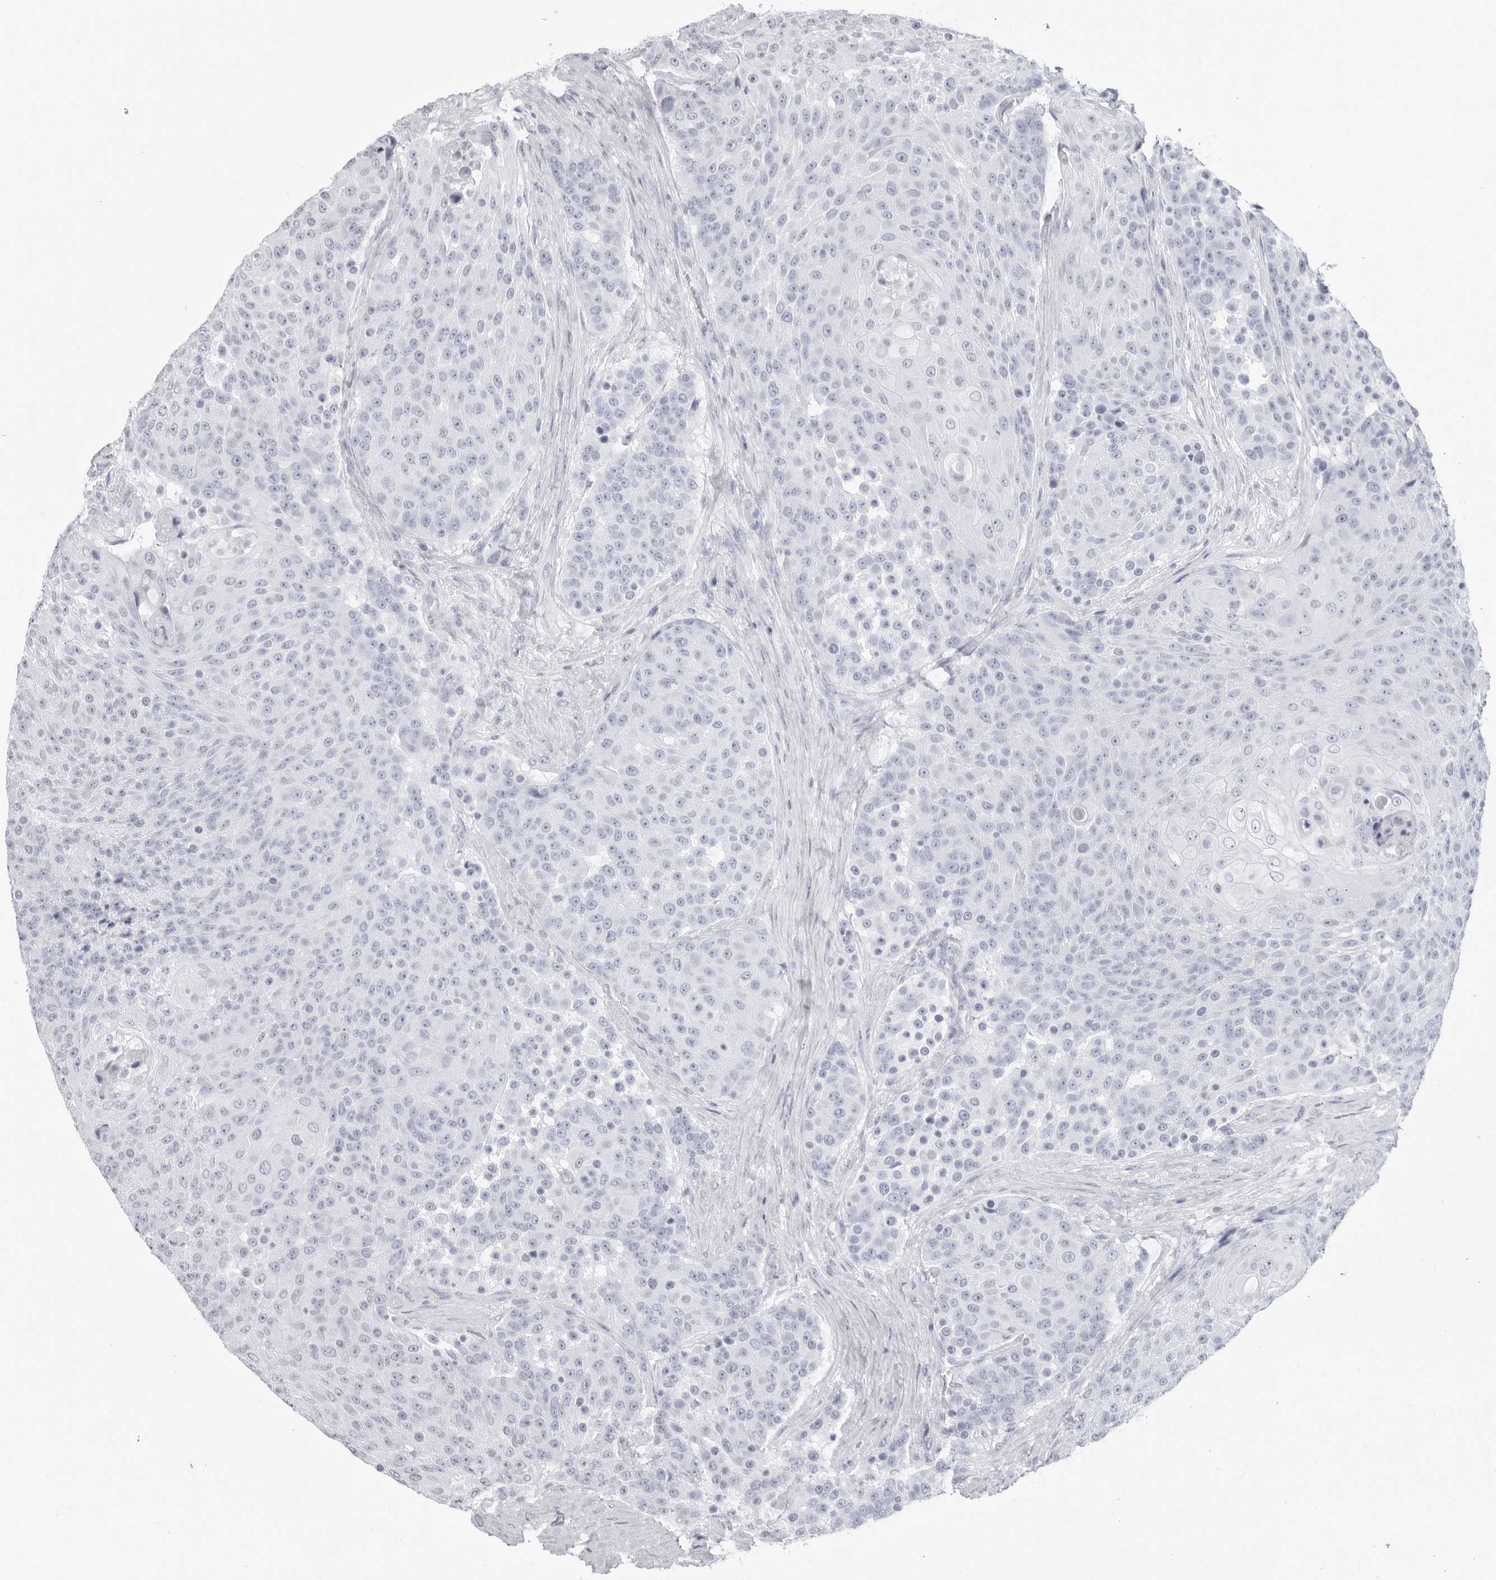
{"staining": {"intensity": "negative", "quantity": "none", "location": "none"}, "tissue": "urothelial cancer", "cell_type": "Tumor cells", "image_type": "cancer", "snomed": [{"axis": "morphology", "description": "Urothelial carcinoma, High grade"}, {"axis": "topography", "description": "Urinary bladder"}], "caption": "An immunohistochemistry (IHC) photomicrograph of urothelial cancer is shown. There is no staining in tumor cells of urothelial cancer.", "gene": "CSH1", "patient": {"sex": "female", "age": 63}}